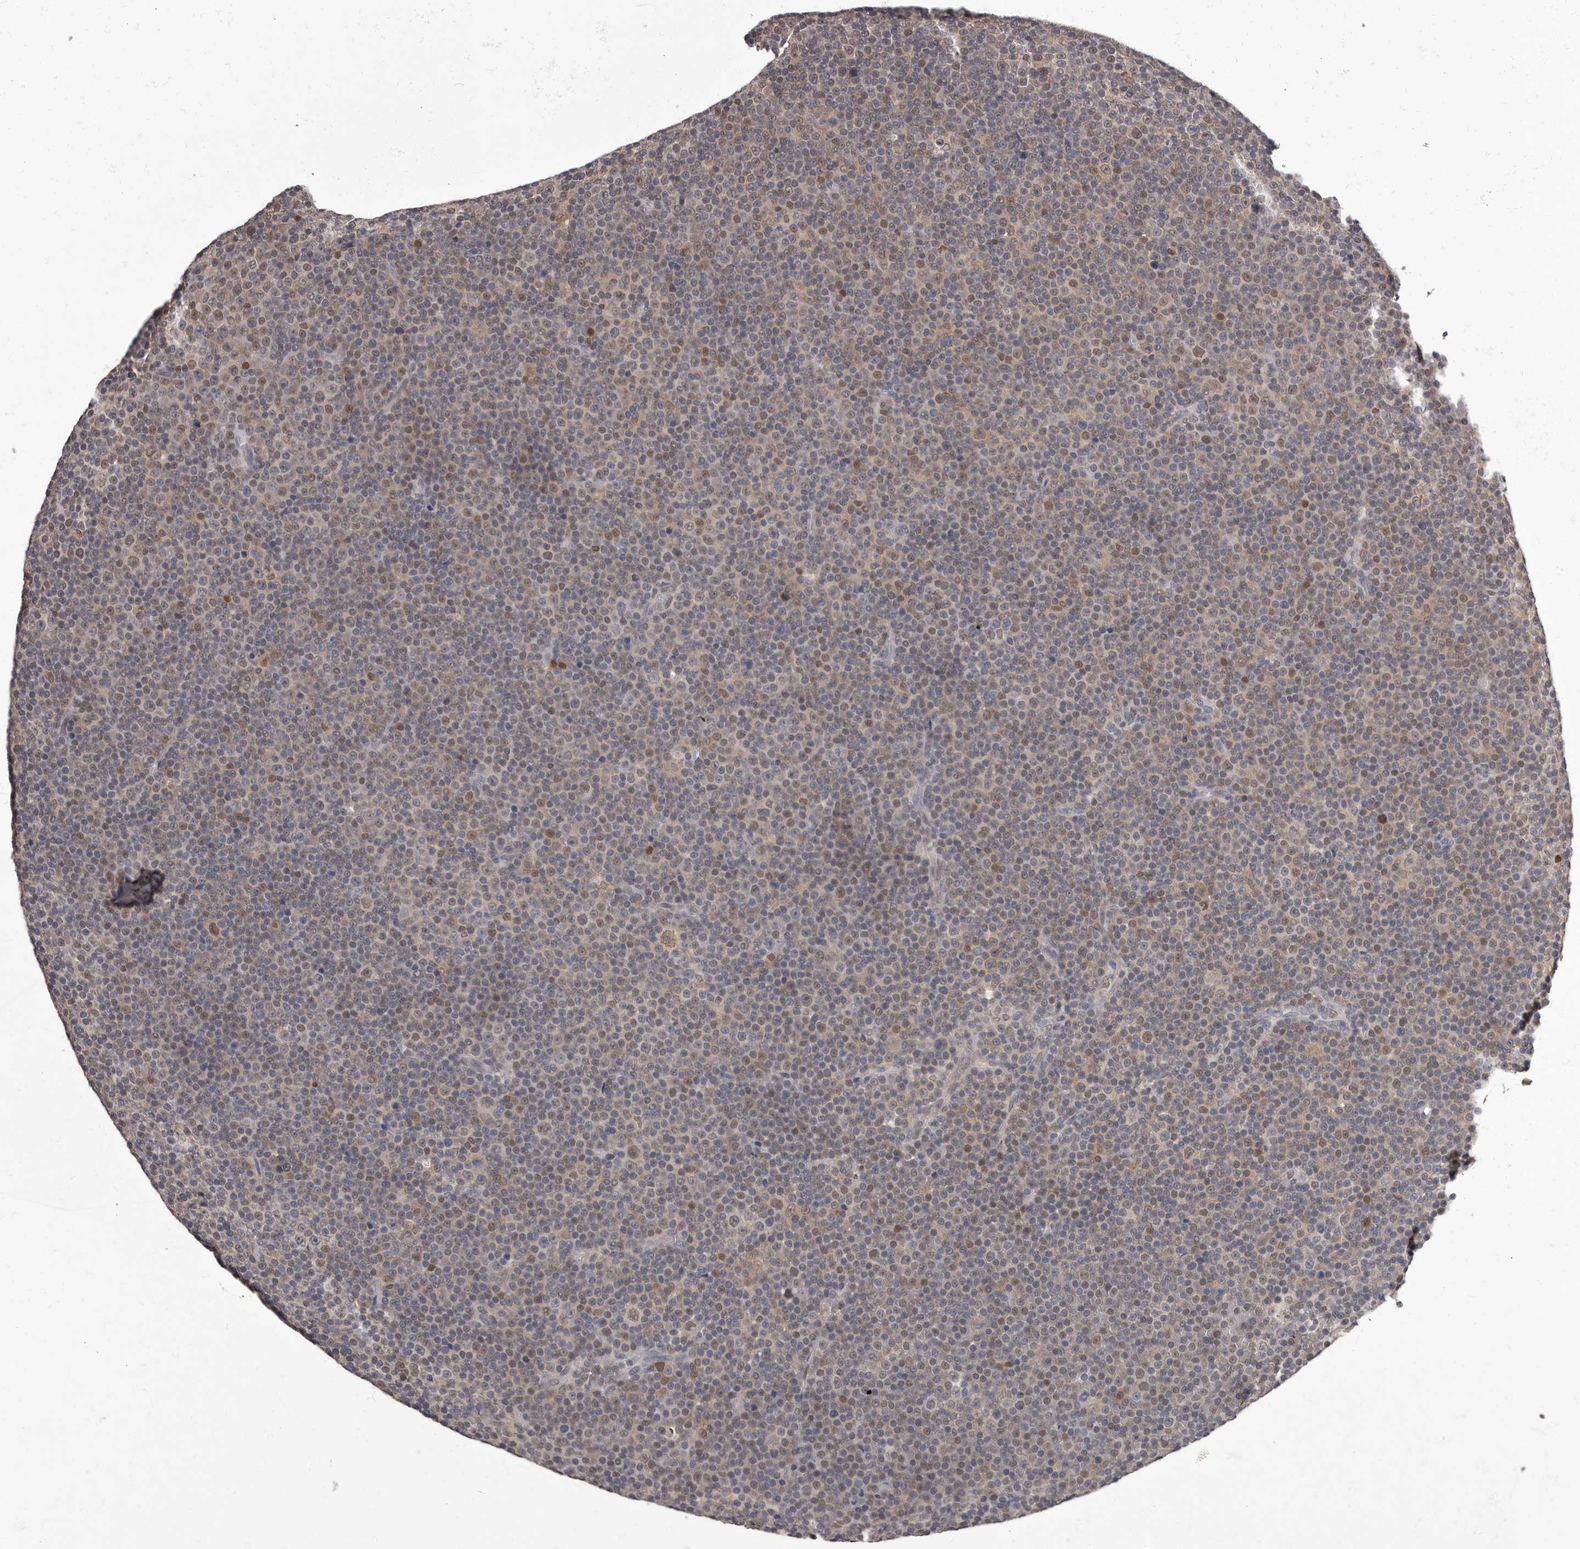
{"staining": {"intensity": "weak", "quantity": "25%-75%", "location": "cytoplasmic/membranous,nuclear"}, "tissue": "lymphoma", "cell_type": "Tumor cells", "image_type": "cancer", "snomed": [{"axis": "morphology", "description": "Malignant lymphoma, non-Hodgkin's type, Low grade"}, {"axis": "topography", "description": "Lymph node"}], "caption": "Immunohistochemical staining of malignant lymphoma, non-Hodgkin's type (low-grade) demonstrates low levels of weak cytoplasmic/membranous and nuclear protein positivity in approximately 25%-75% of tumor cells.", "gene": "C1orf50", "patient": {"sex": "female", "age": 67}}